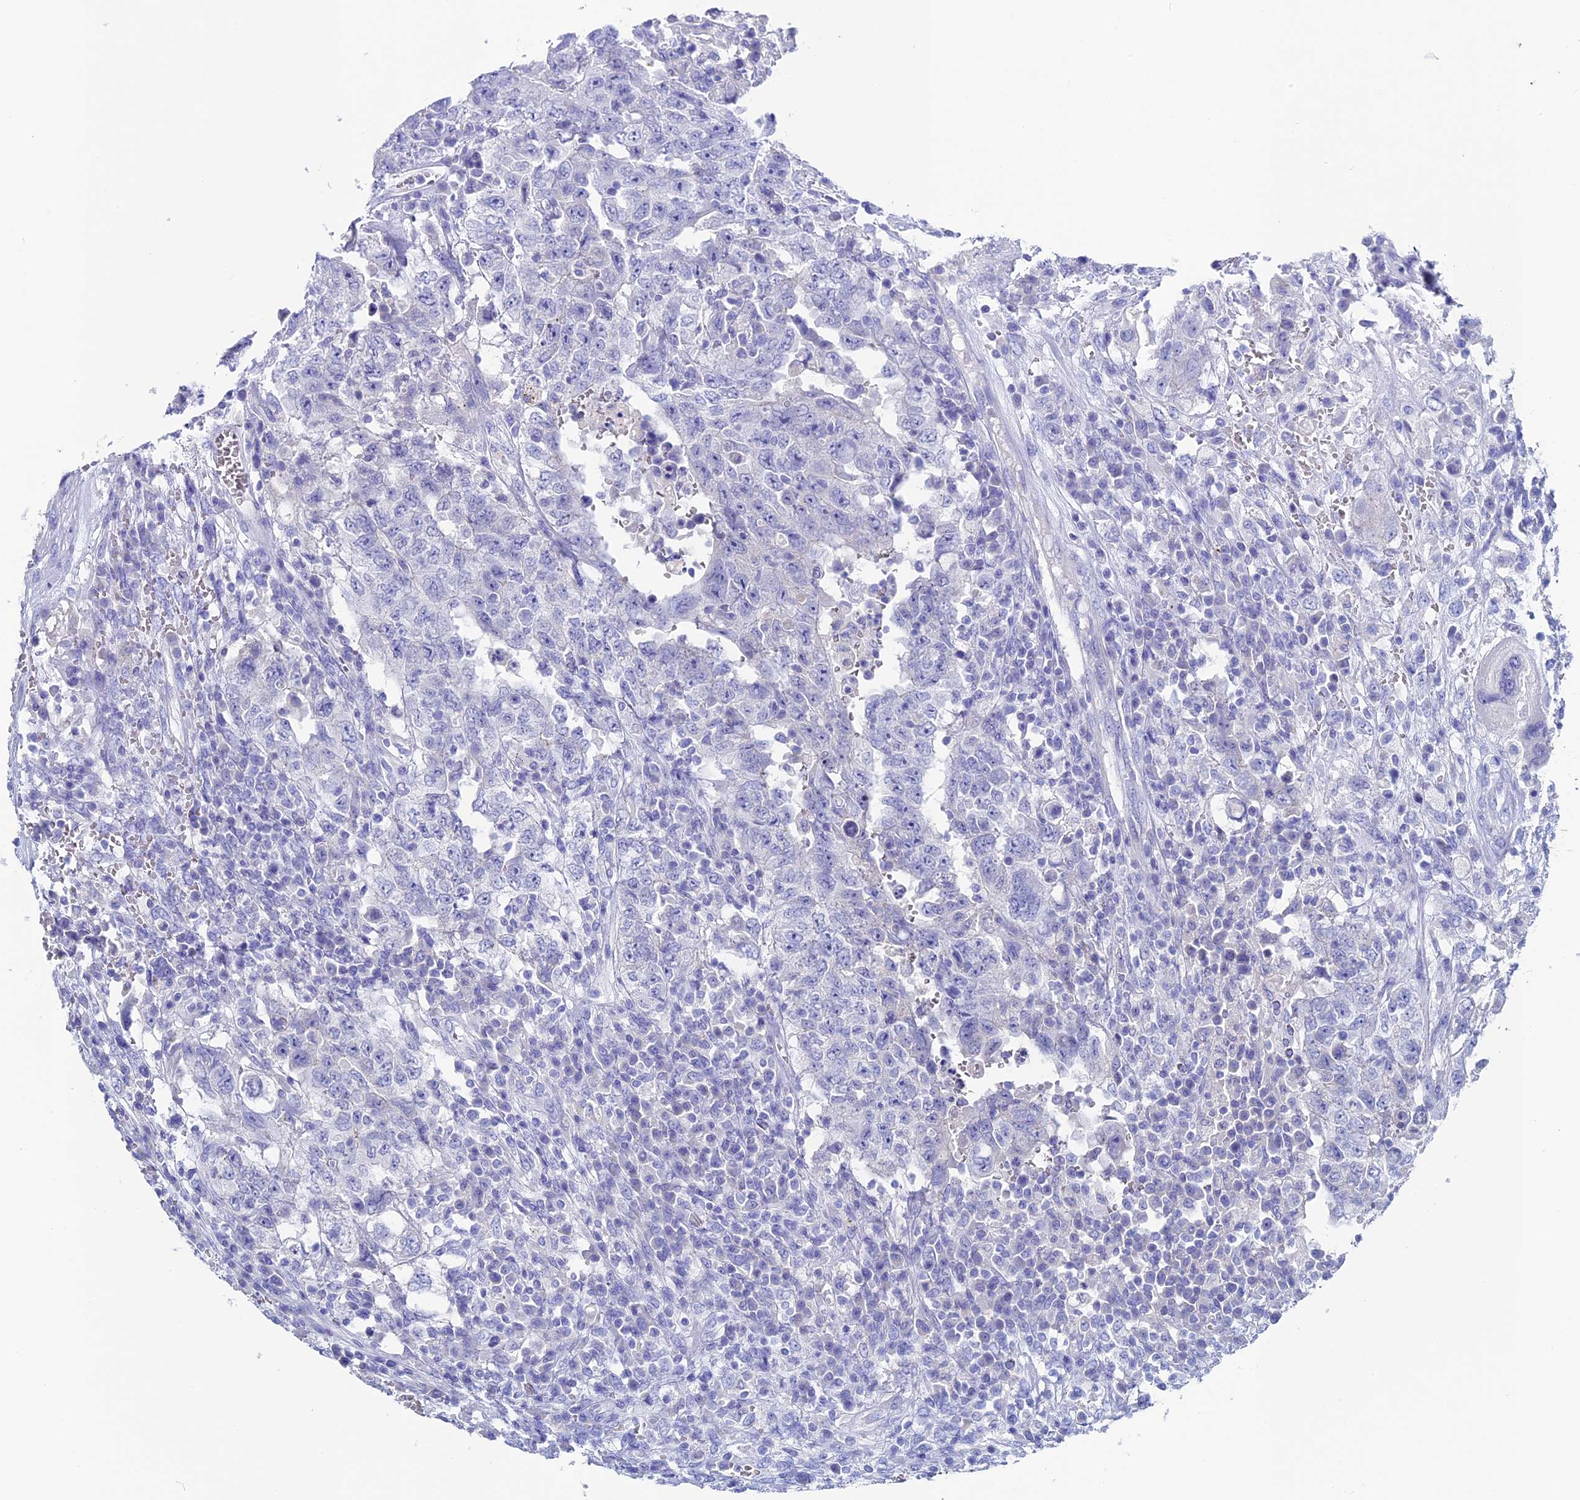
{"staining": {"intensity": "negative", "quantity": "none", "location": "none"}, "tissue": "testis cancer", "cell_type": "Tumor cells", "image_type": "cancer", "snomed": [{"axis": "morphology", "description": "Carcinoma, Embryonal, NOS"}, {"axis": "topography", "description": "Testis"}], "caption": "This is an immunohistochemistry photomicrograph of testis cancer (embryonal carcinoma). There is no expression in tumor cells.", "gene": "UNC119", "patient": {"sex": "male", "age": 26}}